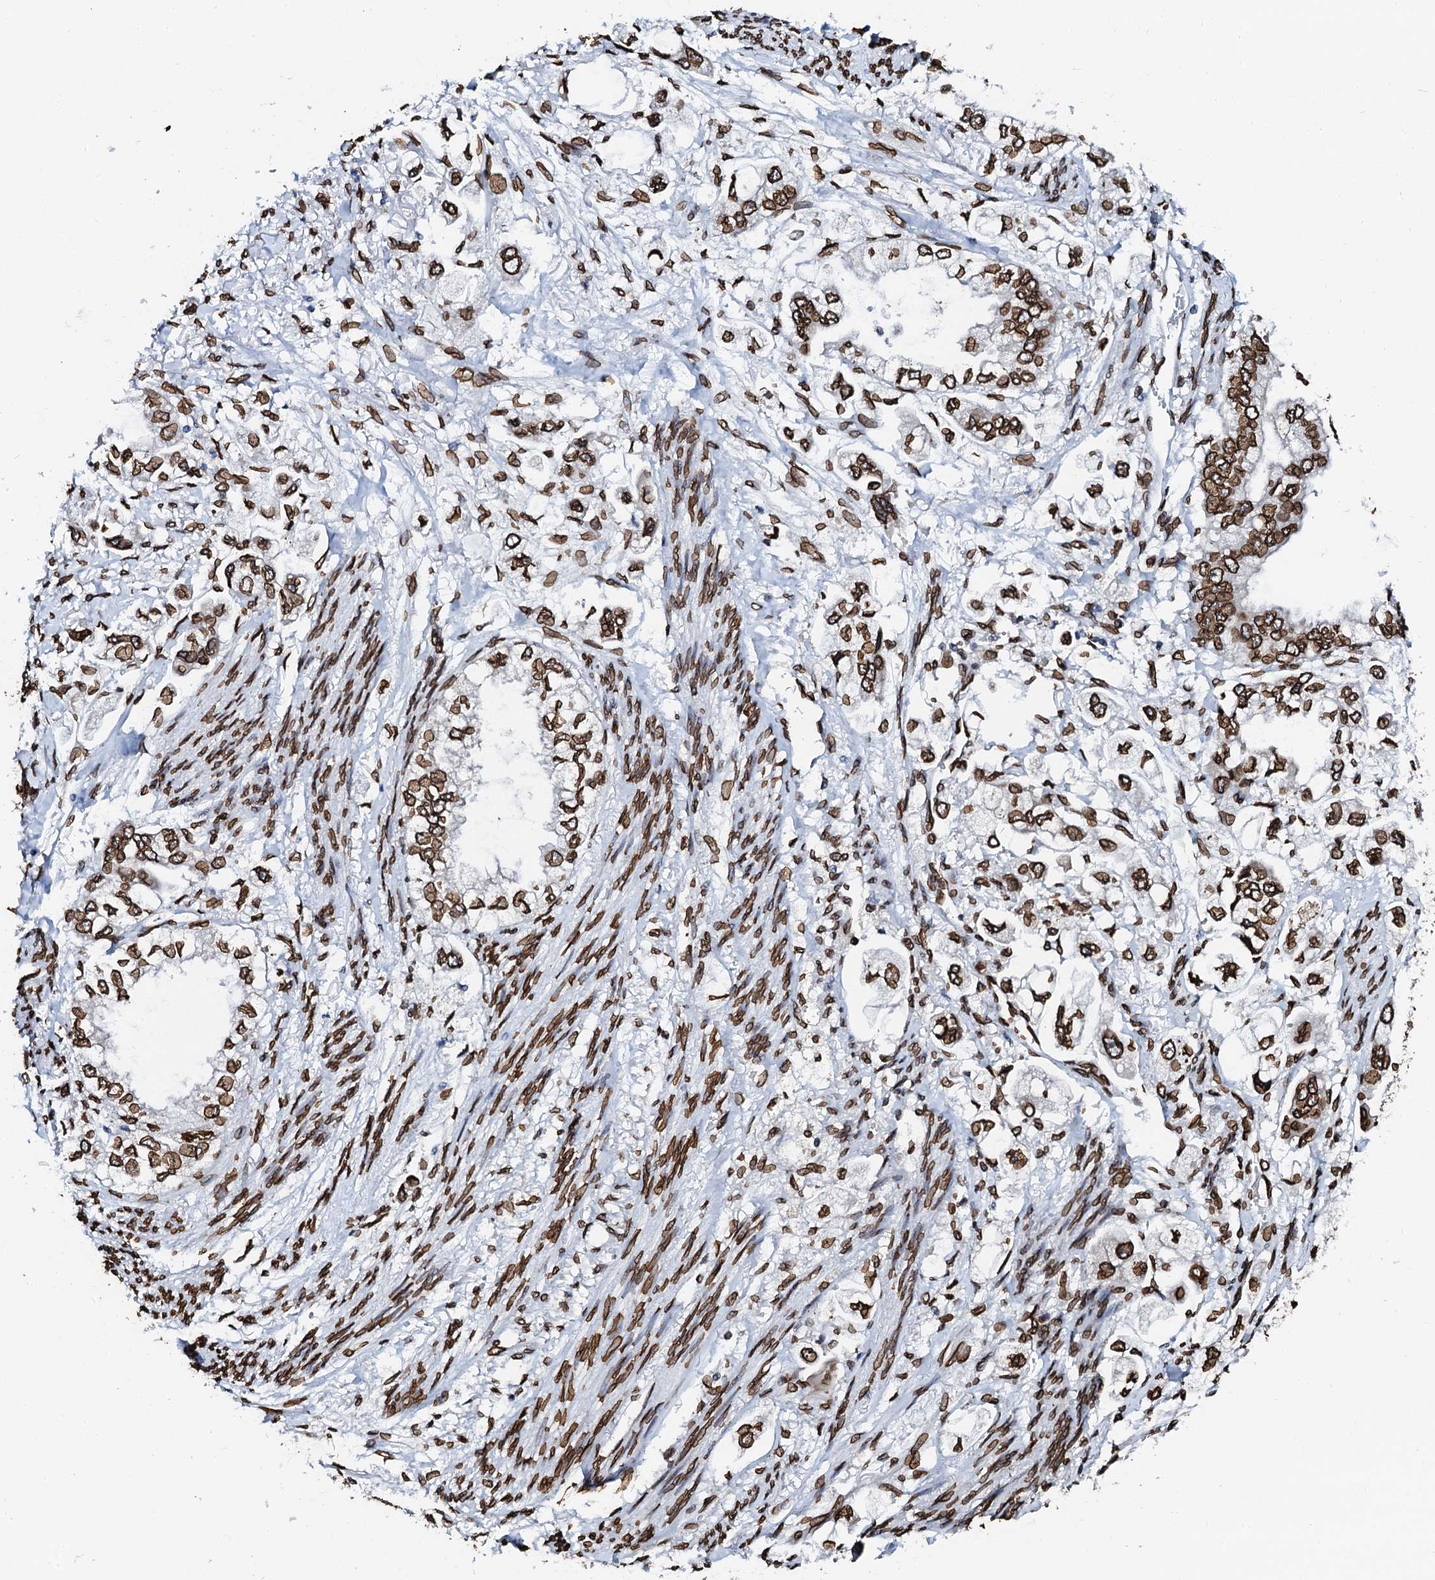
{"staining": {"intensity": "strong", "quantity": ">75%", "location": "nuclear"}, "tissue": "stomach cancer", "cell_type": "Tumor cells", "image_type": "cancer", "snomed": [{"axis": "morphology", "description": "Adenocarcinoma, NOS"}, {"axis": "topography", "description": "Stomach"}], "caption": "The photomicrograph shows staining of stomach cancer (adenocarcinoma), revealing strong nuclear protein staining (brown color) within tumor cells.", "gene": "KATNAL2", "patient": {"sex": "male", "age": 62}}